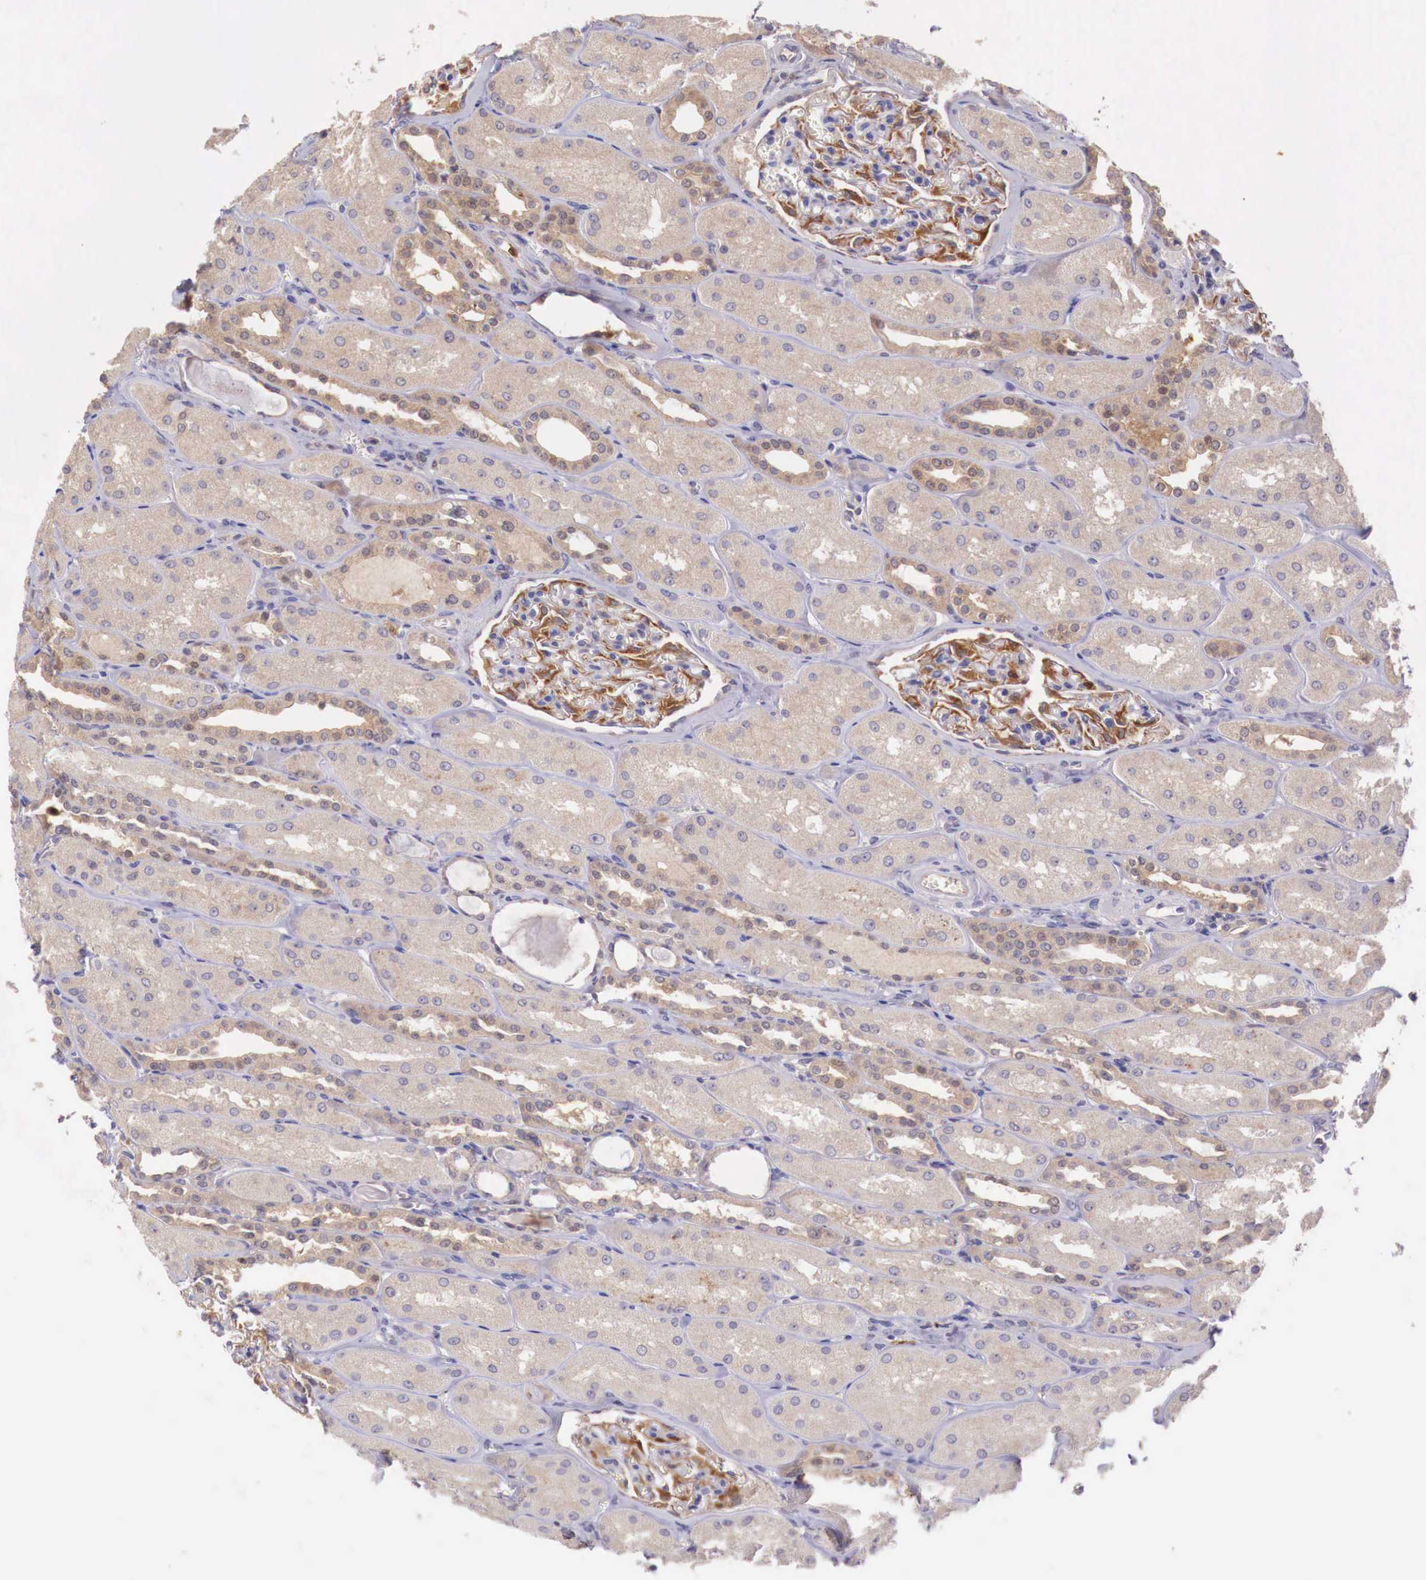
{"staining": {"intensity": "moderate", "quantity": "25%-75%", "location": "cytoplasmic/membranous"}, "tissue": "kidney", "cell_type": "Cells in glomeruli", "image_type": "normal", "snomed": [{"axis": "morphology", "description": "Normal tissue, NOS"}, {"axis": "topography", "description": "Kidney"}], "caption": "Benign kidney demonstrates moderate cytoplasmic/membranous expression in approximately 25%-75% of cells in glomeruli, visualized by immunohistochemistry. The protein is shown in brown color, while the nuclei are stained blue.", "gene": "GAB2", "patient": {"sex": "male", "age": 61}}